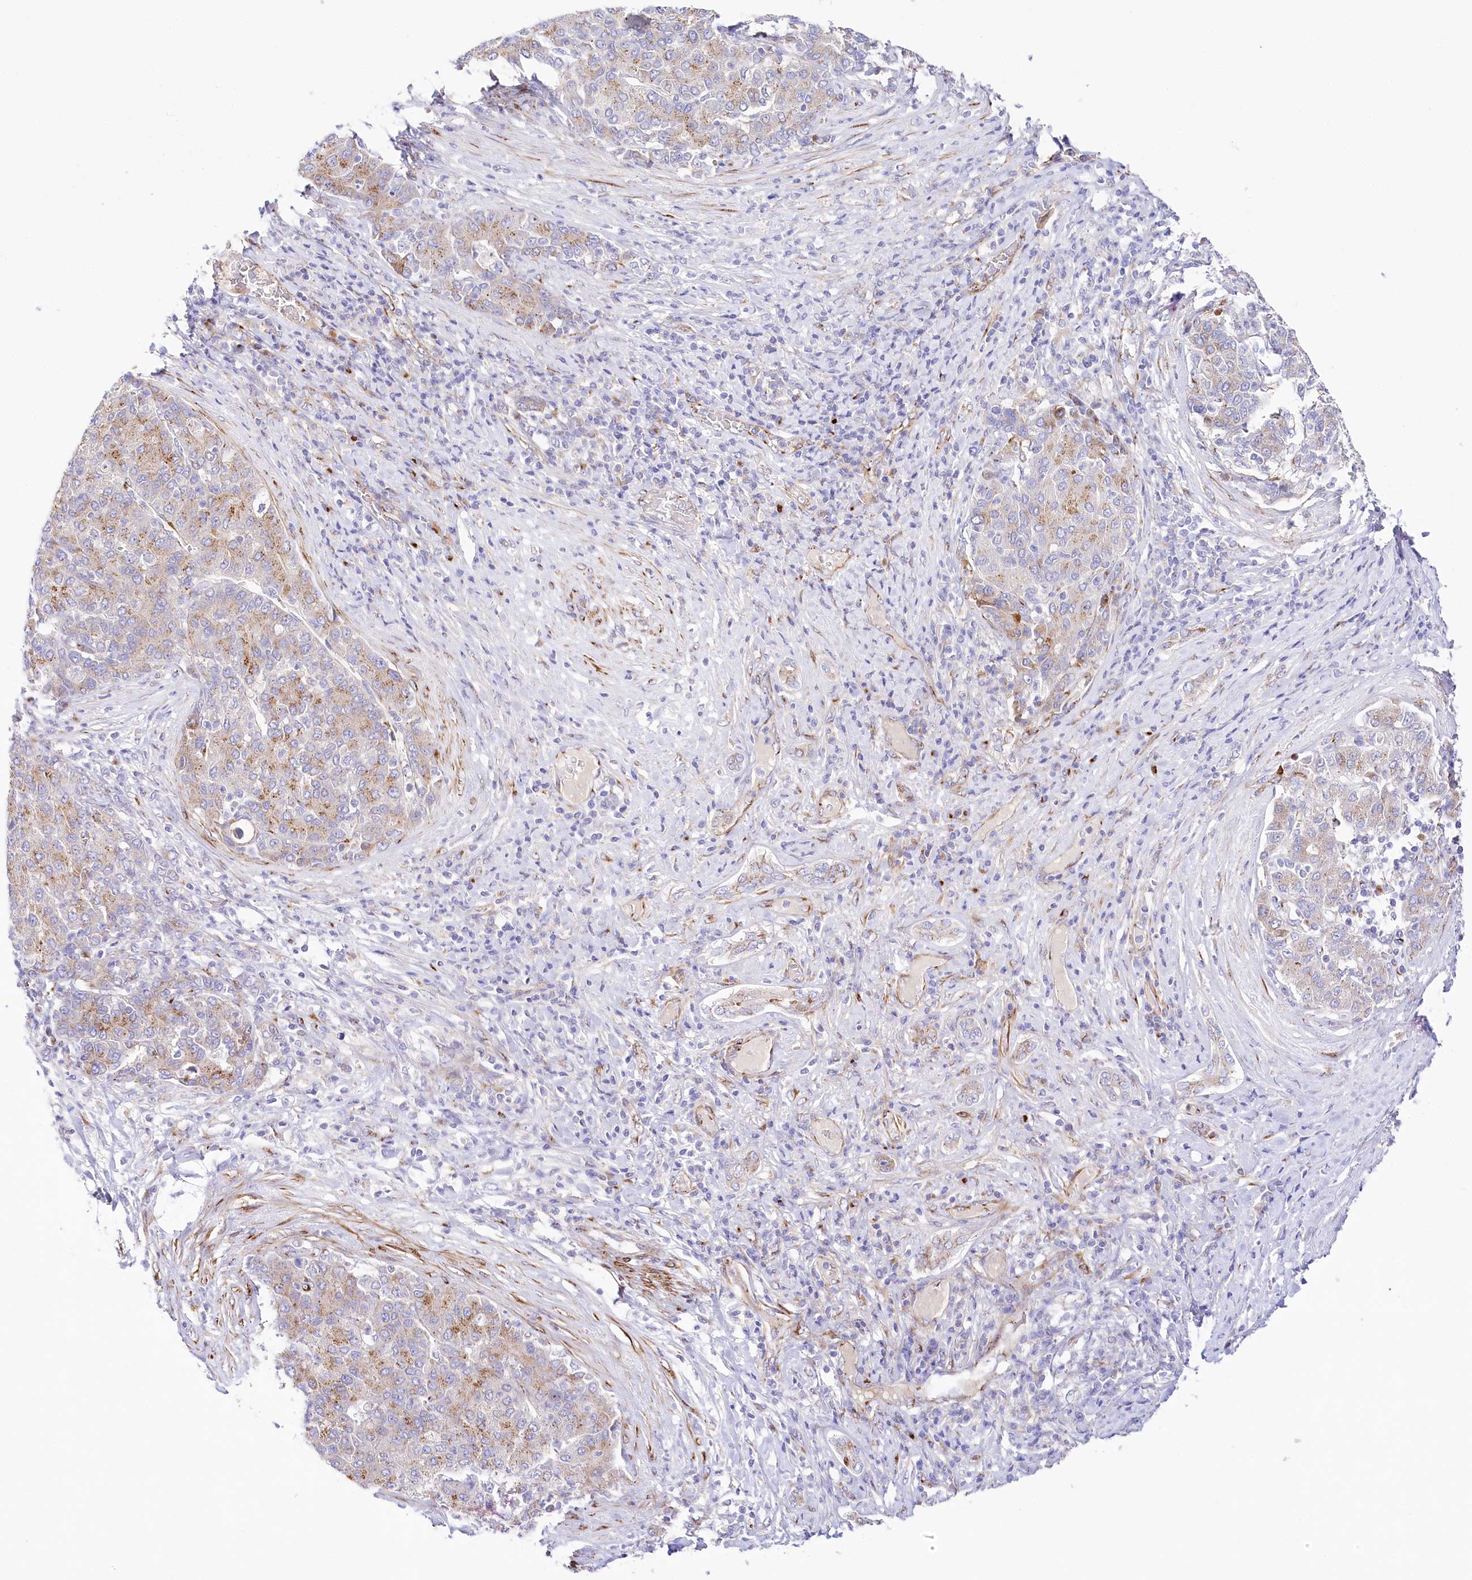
{"staining": {"intensity": "moderate", "quantity": "25%-75%", "location": "cytoplasmic/membranous"}, "tissue": "liver cancer", "cell_type": "Tumor cells", "image_type": "cancer", "snomed": [{"axis": "morphology", "description": "Carcinoma, Hepatocellular, NOS"}, {"axis": "topography", "description": "Liver"}], "caption": "A high-resolution photomicrograph shows IHC staining of liver cancer (hepatocellular carcinoma), which shows moderate cytoplasmic/membranous positivity in approximately 25%-75% of tumor cells.", "gene": "ABRAXAS2", "patient": {"sex": "male", "age": 65}}